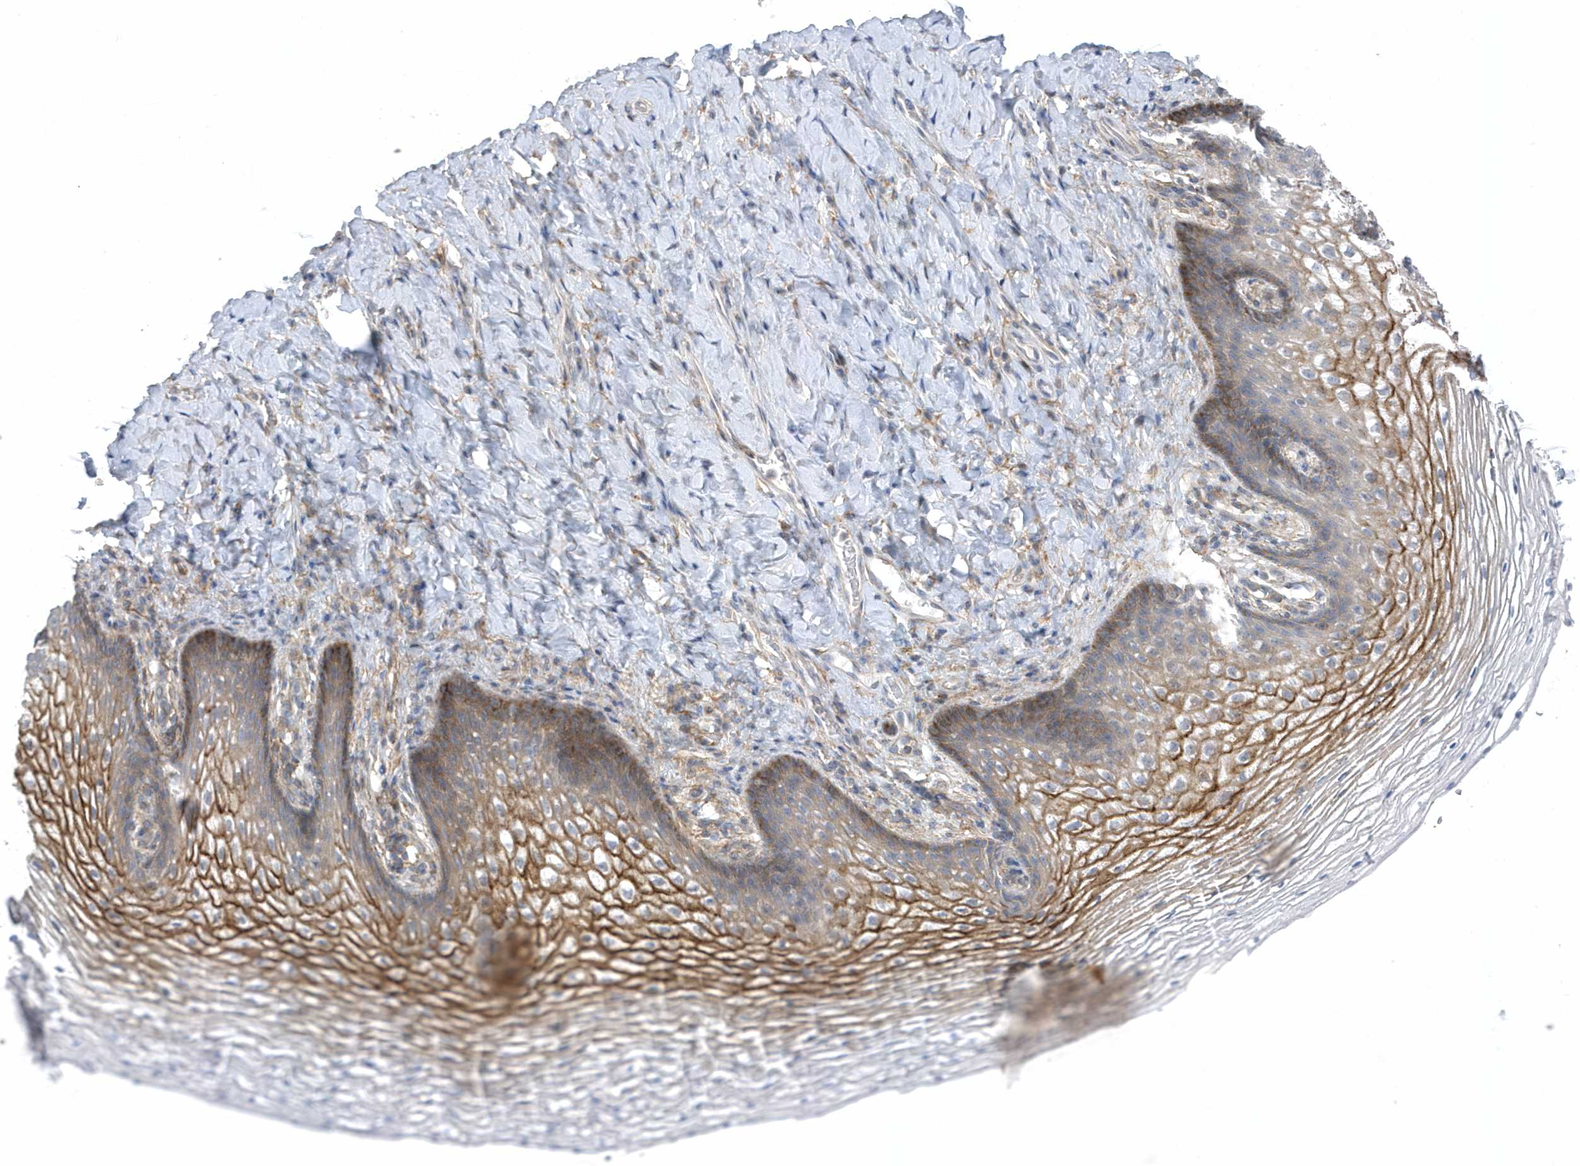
{"staining": {"intensity": "strong", "quantity": "25%-75%", "location": "cytoplasmic/membranous"}, "tissue": "vagina", "cell_type": "Squamous epithelial cells", "image_type": "normal", "snomed": [{"axis": "morphology", "description": "Normal tissue, NOS"}, {"axis": "topography", "description": "Vagina"}], "caption": "Unremarkable vagina demonstrates strong cytoplasmic/membranous staining in approximately 25%-75% of squamous epithelial cells (DAB IHC with brightfield microscopy, high magnification)..", "gene": "ANAPC1", "patient": {"sex": "female", "age": 60}}